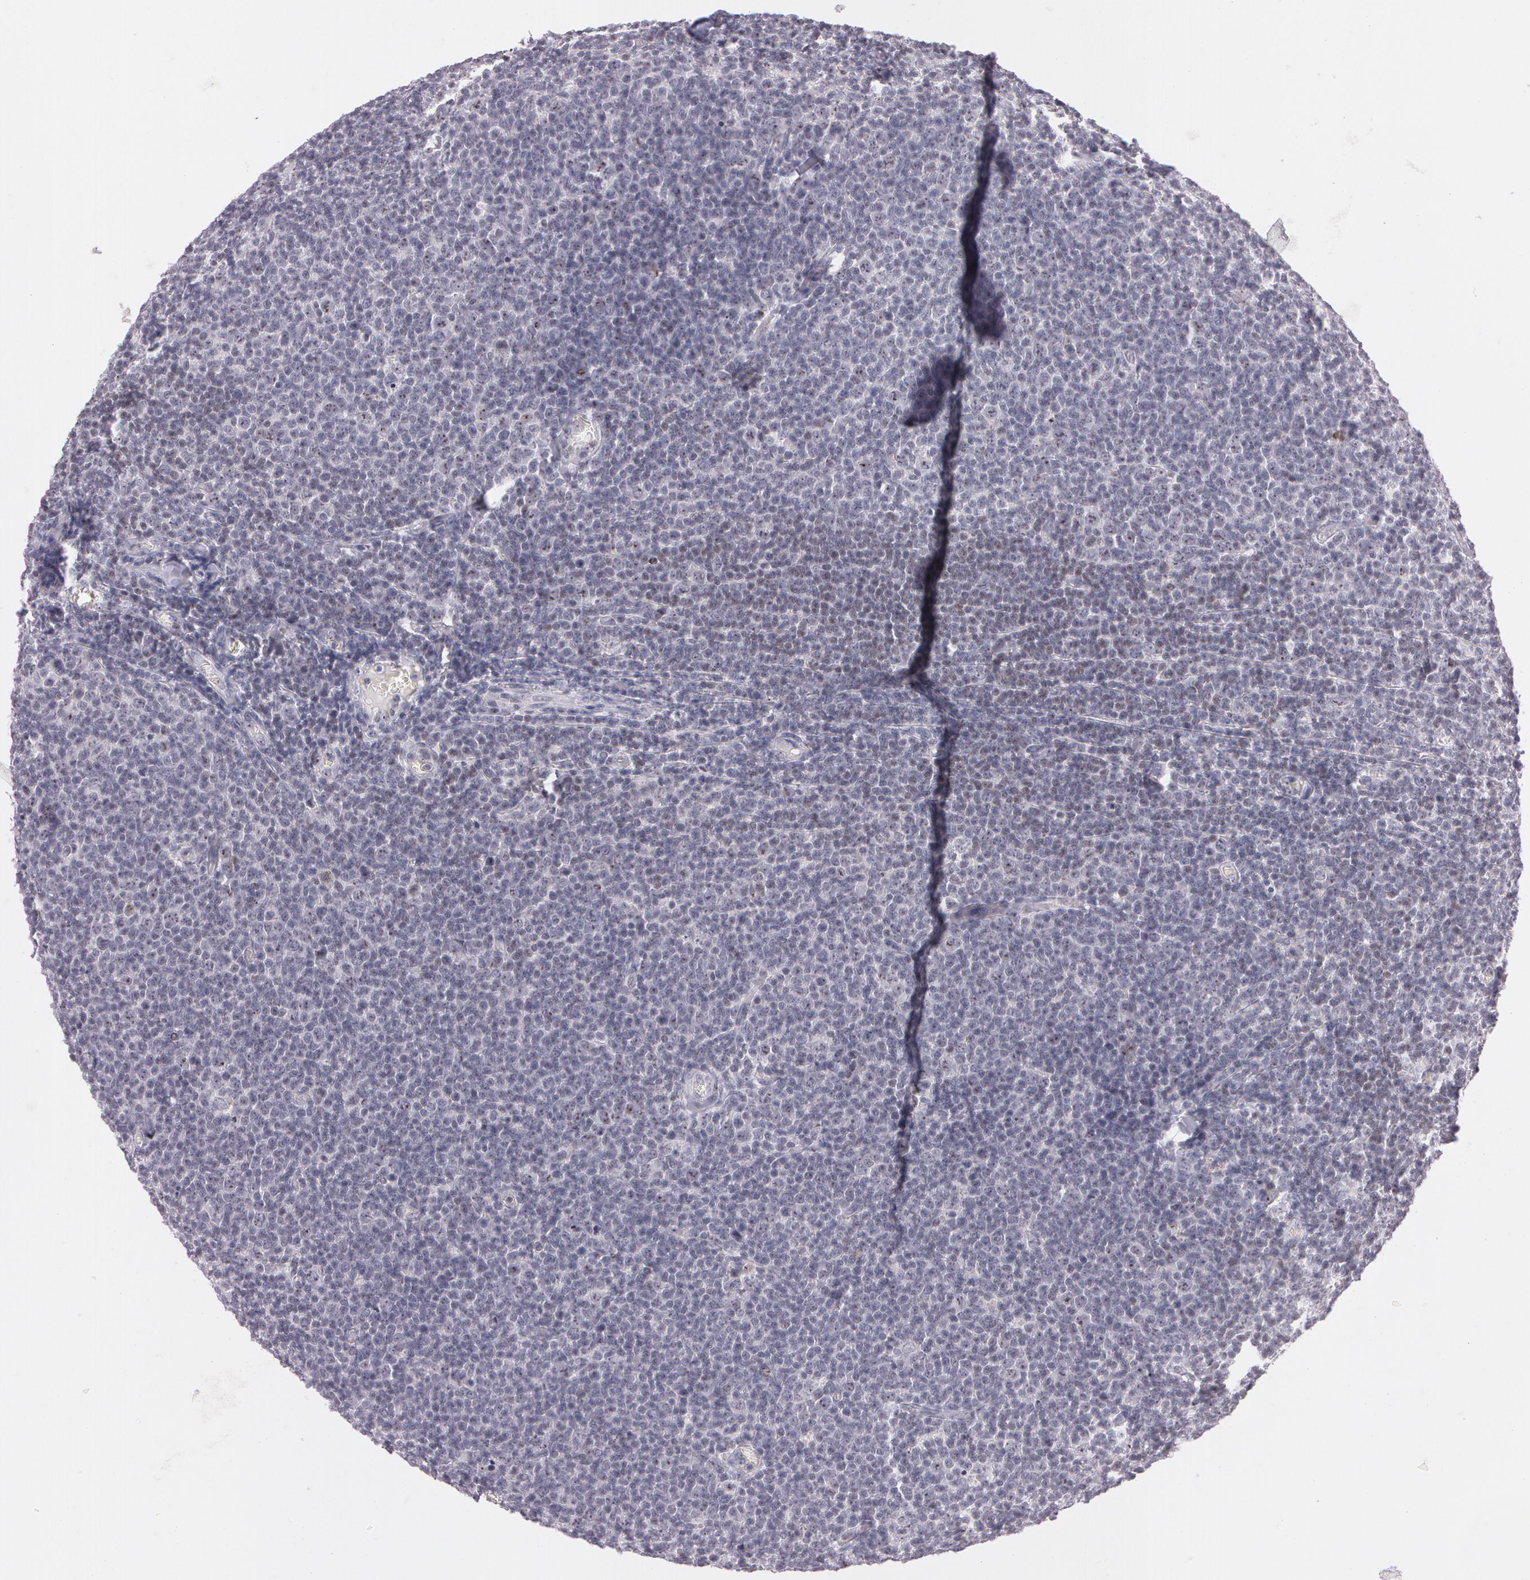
{"staining": {"intensity": "negative", "quantity": "none", "location": "none"}, "tissue": "lymphoma", "cell_type": "Tumor cells", "image_type": "cancer", "snomed": [{"axis": "morphology", "description": "Malignant lymphoma, non-Hodgkin's type, Low grade"}, {"axis": "topography", "description": "Lymph node"}], "caption": "A high-resolution histopathology image shows IHC staining of lymphoma, which exhibits no significant positivity in tumor cells.", "gene": "FBL", "patient": {"sex": "male", "age": 74}}